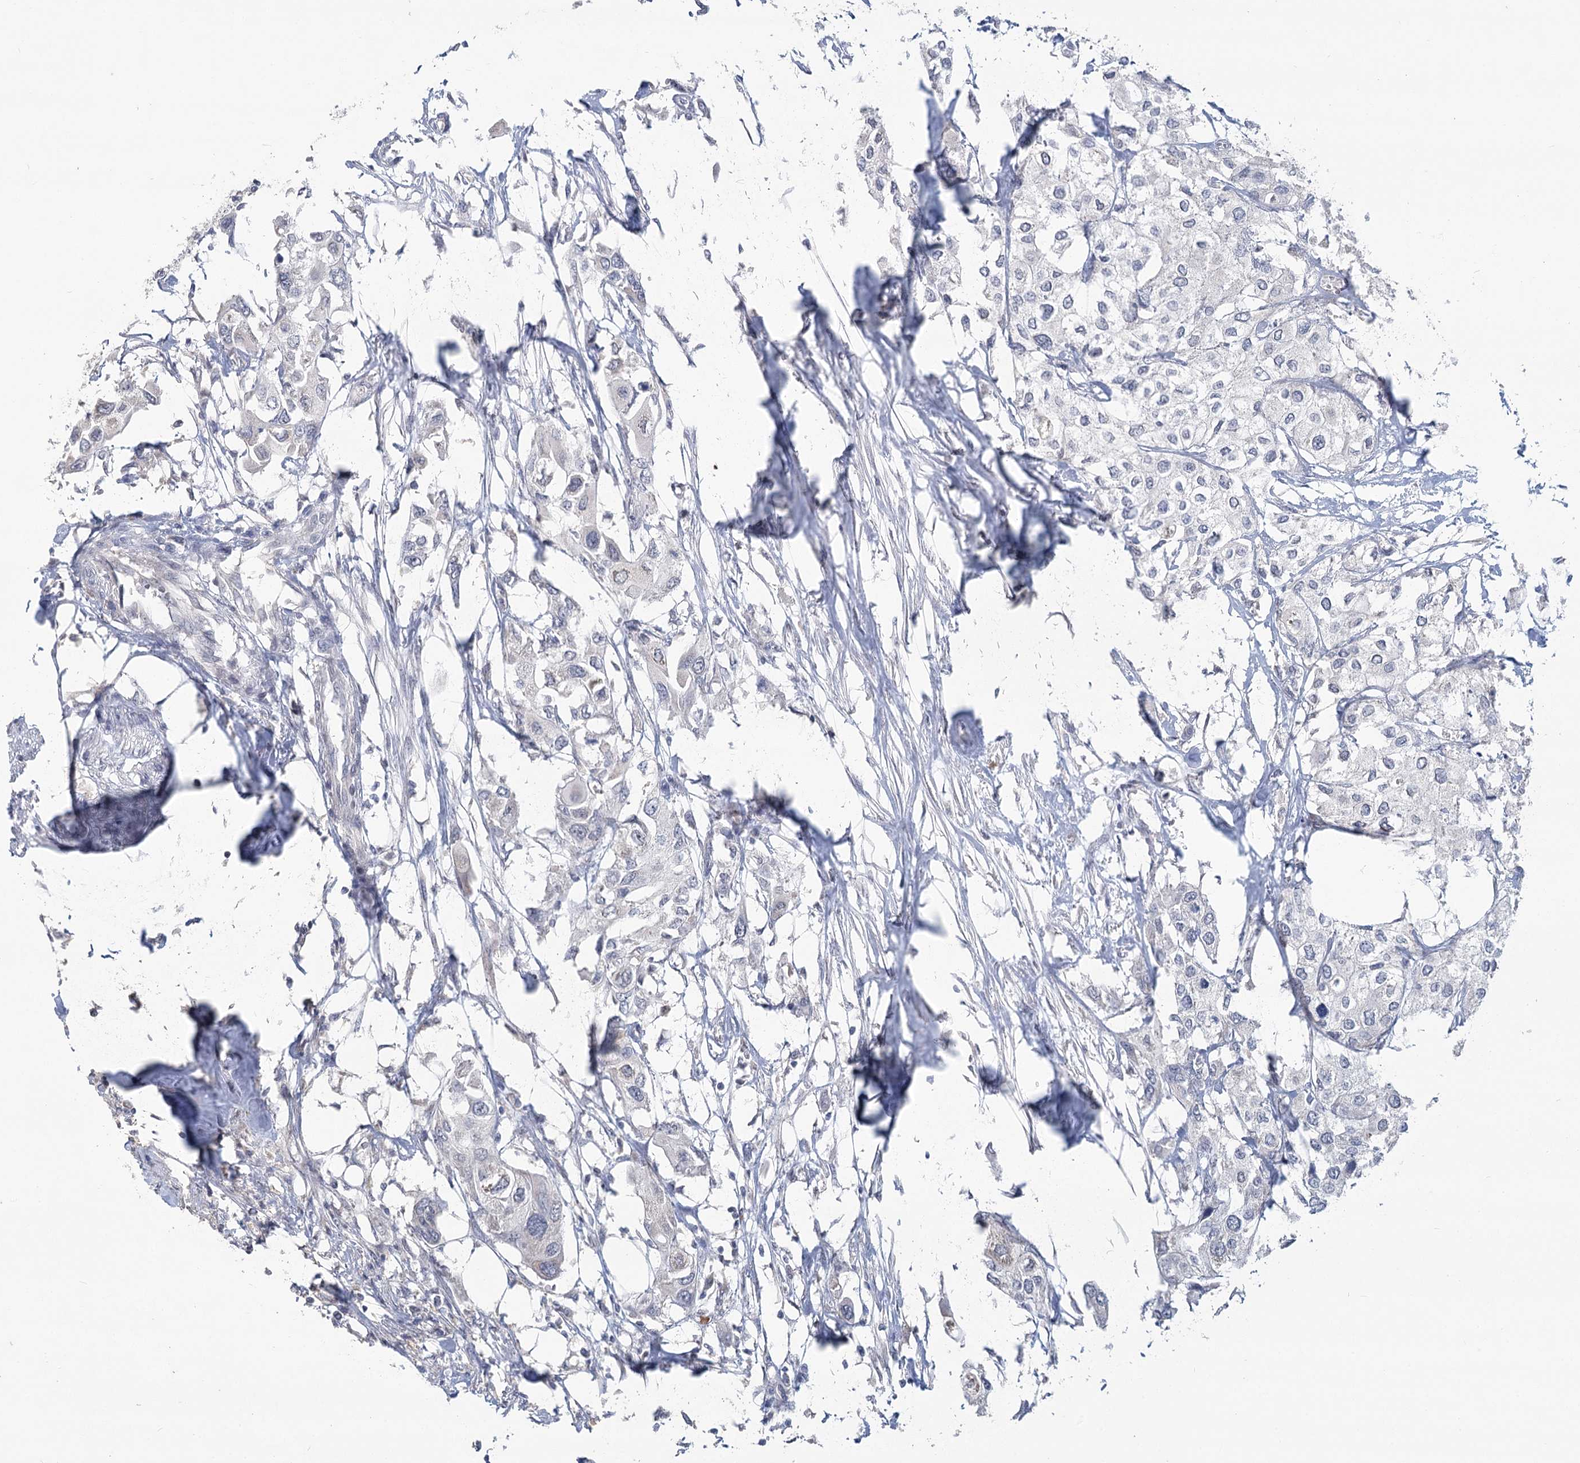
{"staining": {"intensity": "negative", "quantity": "none", "location": "none"}, "tissue": "urothelial cancer", "cell_type": "Tumor cells", "image_type": "cancer", "snomed": [{"axis": "morphology", "description": "Urothelial carcinoma, High grade"}, {"axis": "topography", "description": "Urinary bladder"}], "caption": "High power microscopy image of an immunohistochemistry (IHC) image of urothelial cancer, revealing no significant expression in tumor cells. (IHC, brightfield microscopy, high magnification).", "gene": "SLC9A3", "patient": {"sex": "male", "age": 64}}